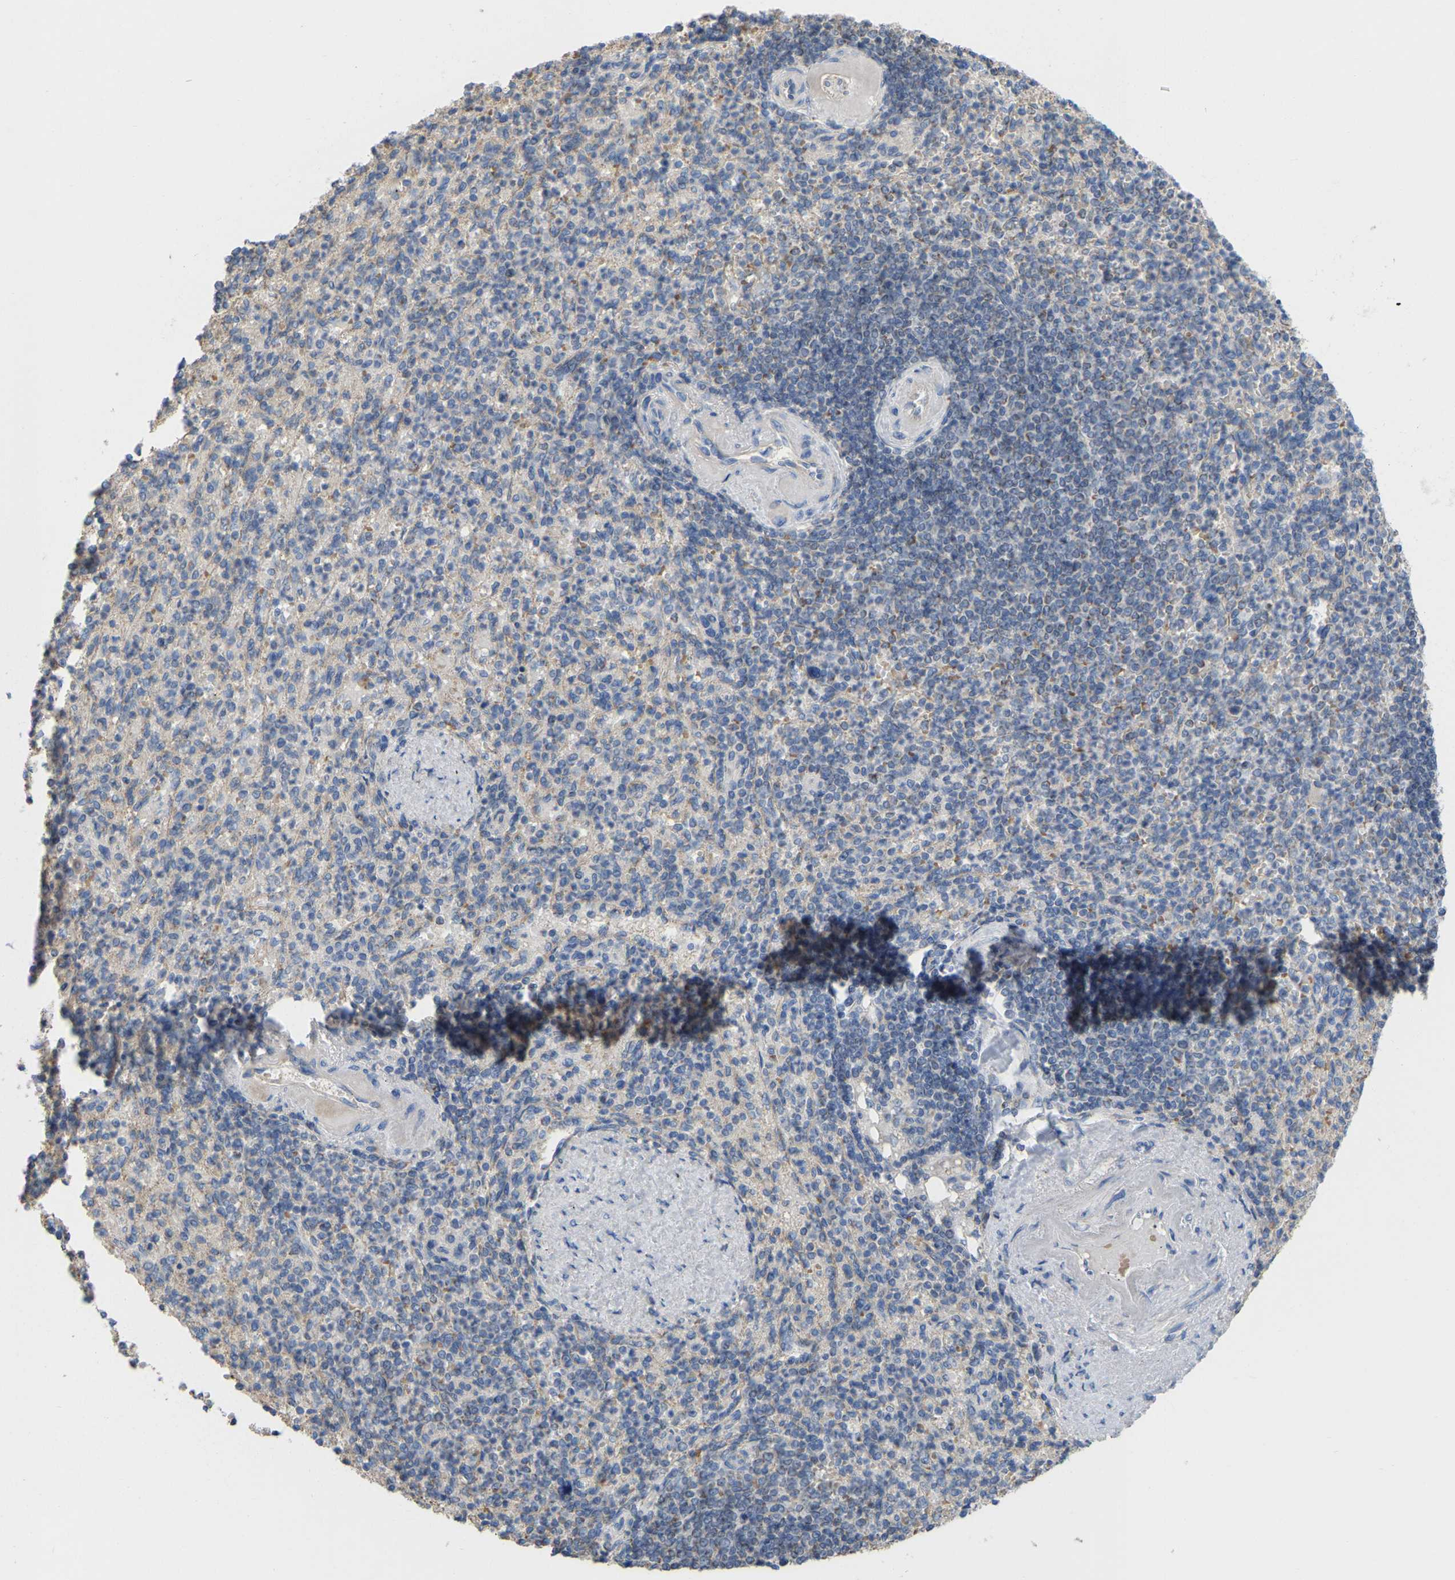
{"staining": {"intensity": "moderate", "quantity": "<25%", "location": "cytoplasmic/membranous"}, "tissue": "spleen", "cell_type": "Cells in red pulp", "image_type": "normal", "snomed": [{"axis": "morphology", "description": "Normal tissue, NOS"}, {"axis": "topography", "description": "Spleen"}], "caption": "The image displays a brown stain indicating the presence of a protein in the cytoplasmic/membranous of cells in red pulp in spleen.", "gene": "SERPINB5", "patient": {"sex": "female", "age": 74}}